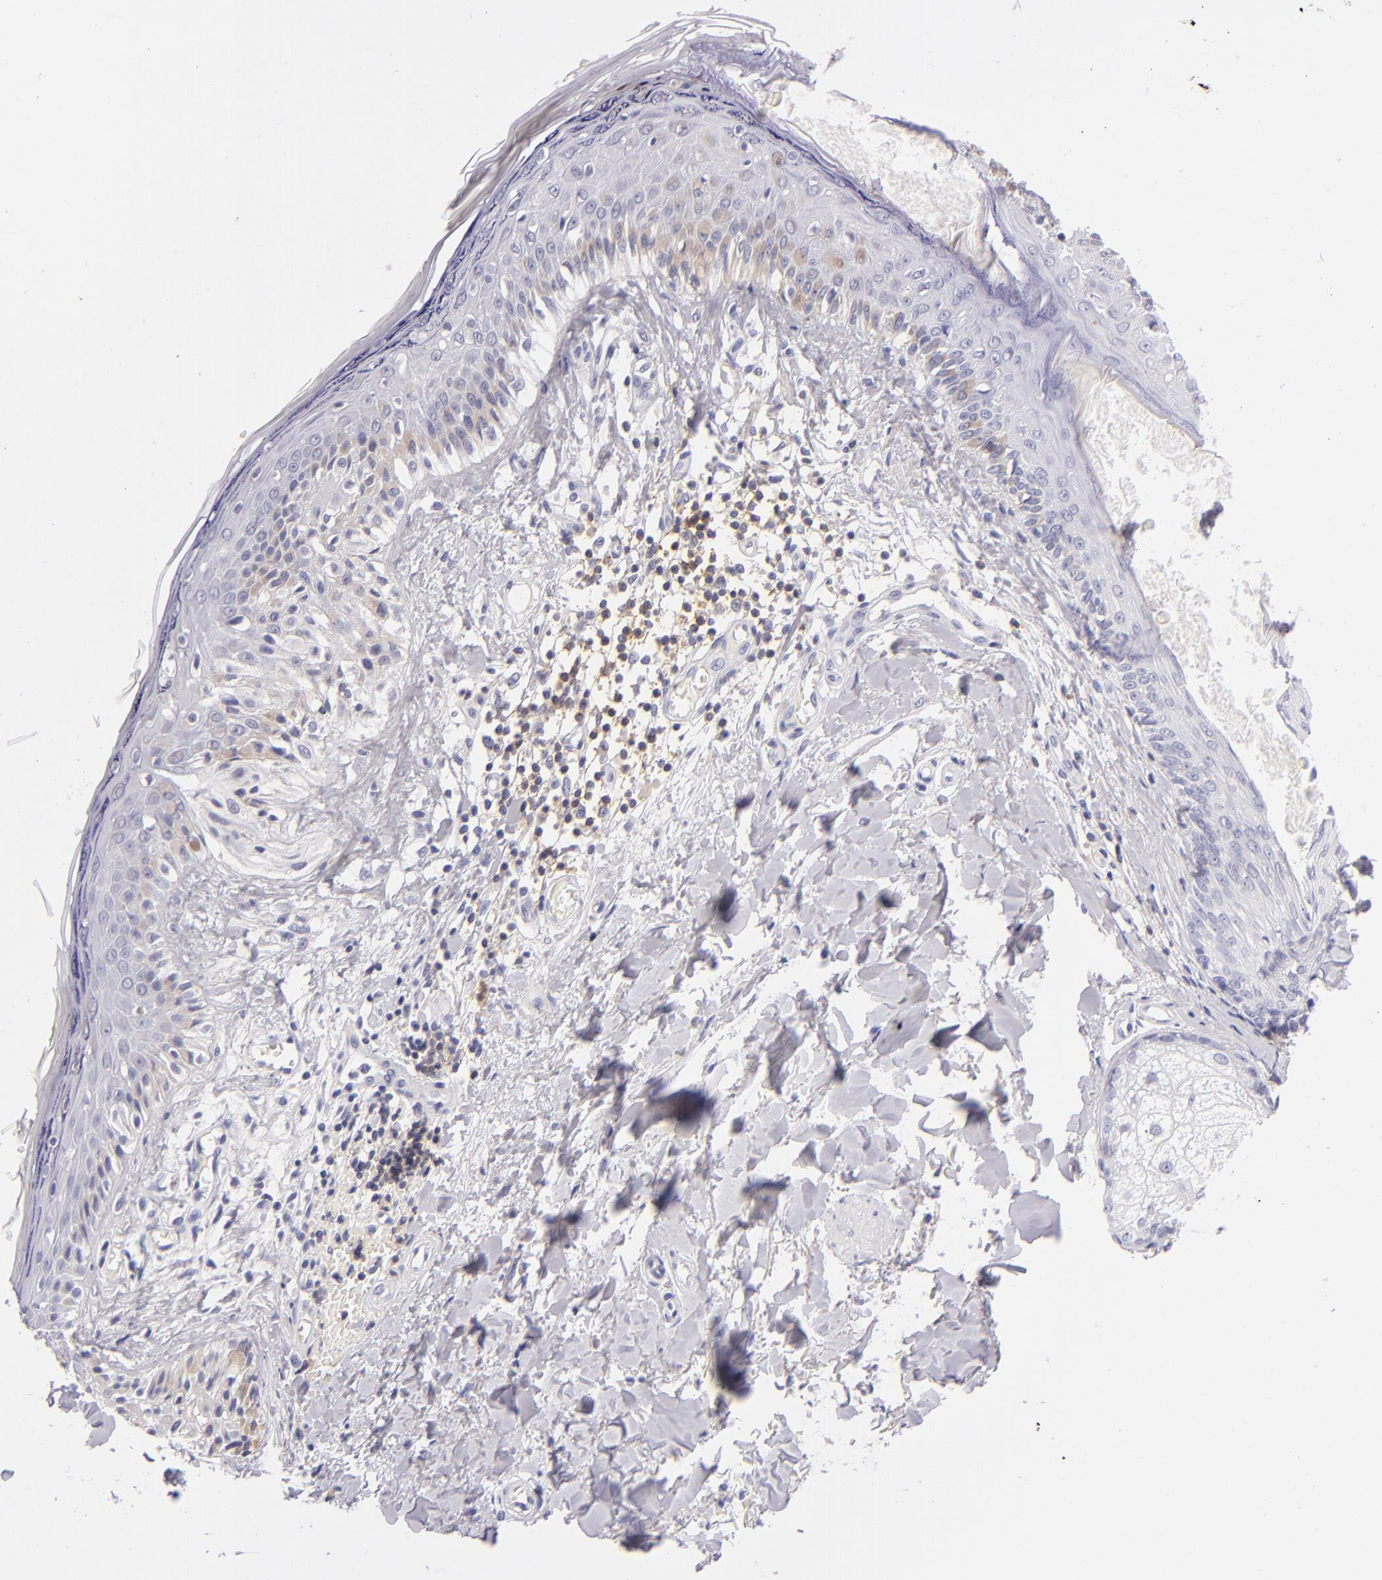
{"staining": {"intensity": "negative", "quantity": "none", "location": "none"}, "tissue": "melanoma", "cell_type": "Tumor cells", "image_type": "cancer", "snomed": [{"axis": "morphology", "description": "Malignant melanoma, NOS"}, {"axis": "topography", "description": "Skin"}], "caption": "Tumor cells show no significant protein staining in melanoma.", "gene": "CD48", "patient": {"sex": "female", "age": 82}}